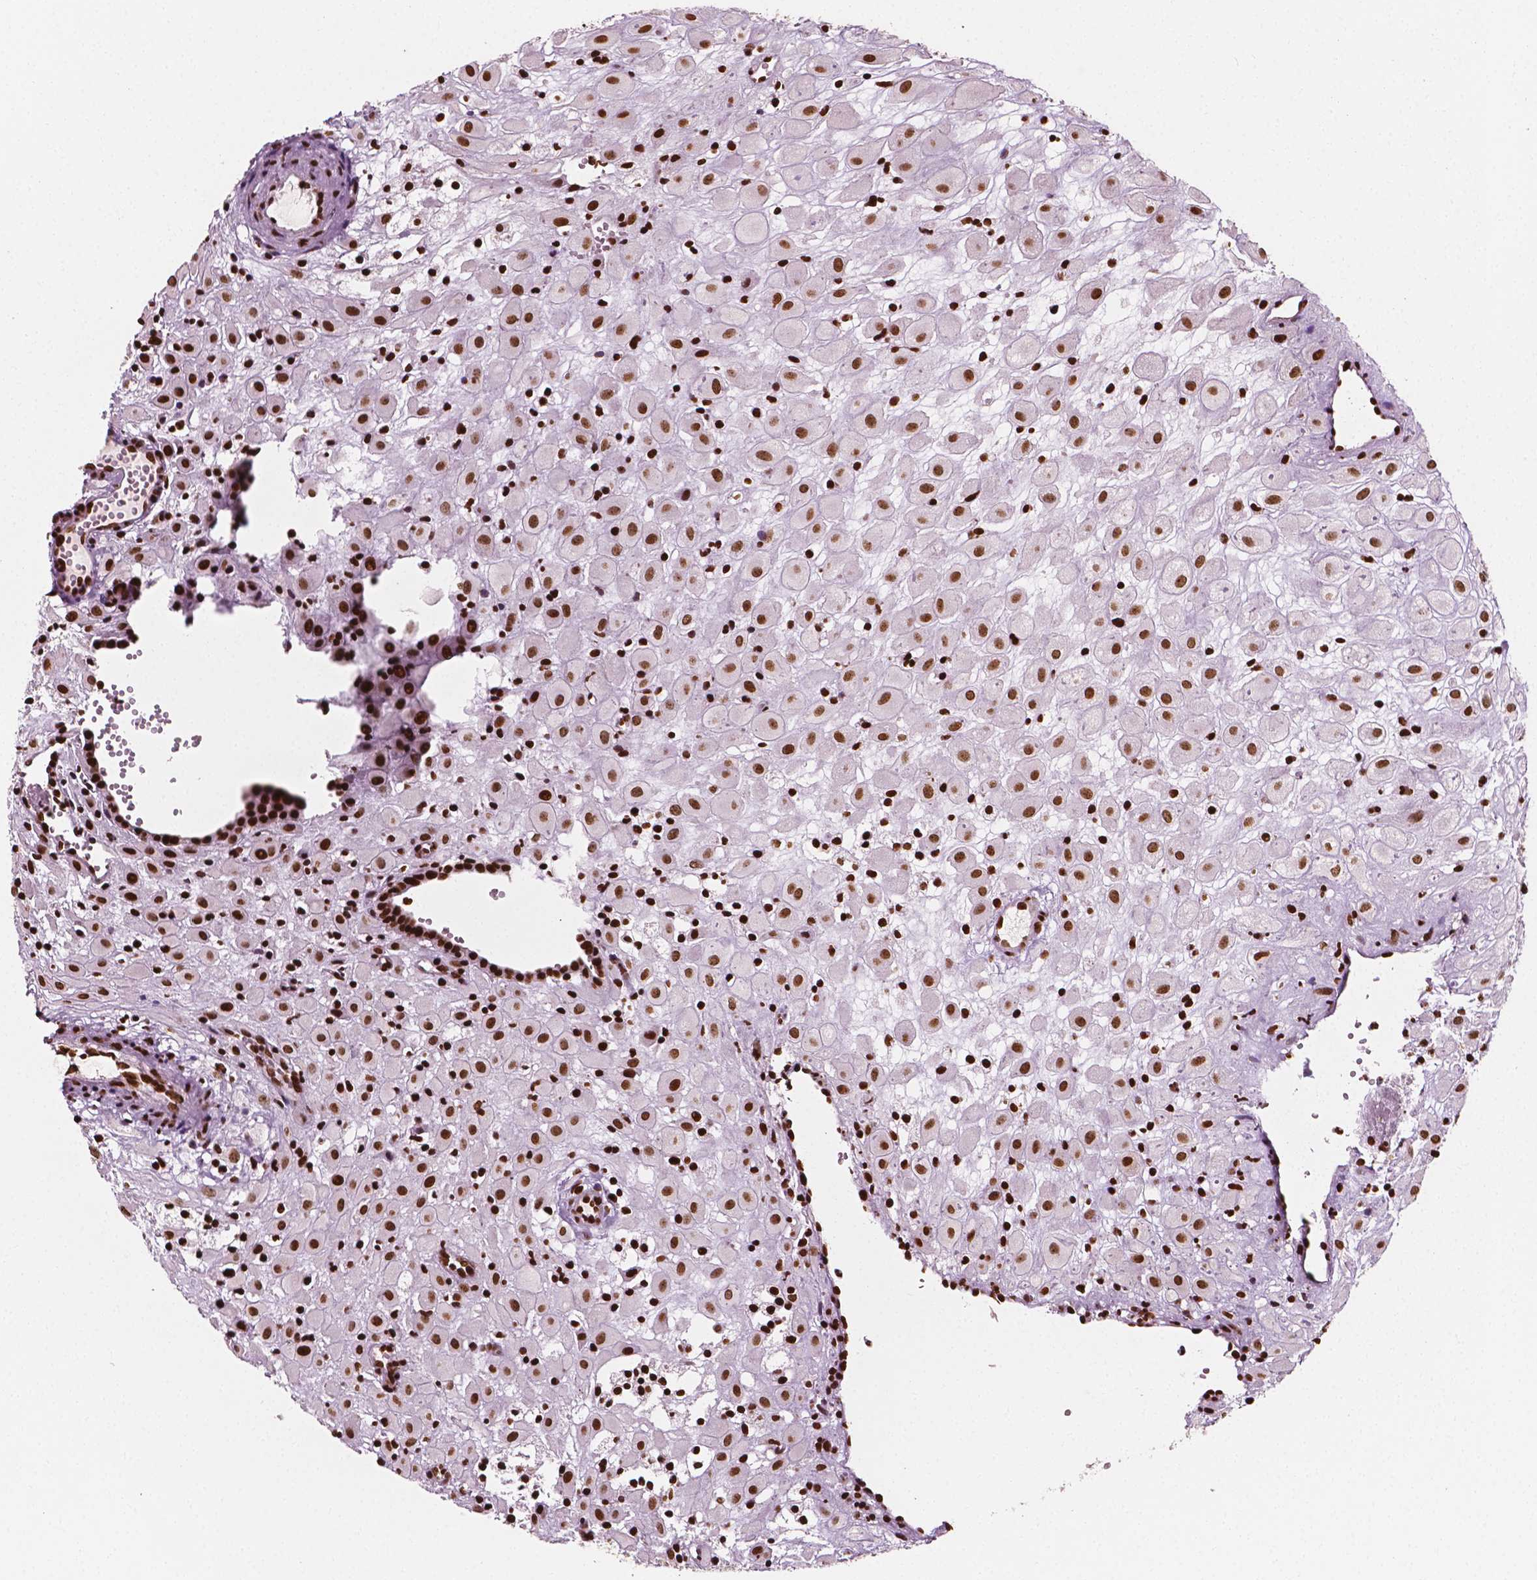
{"staining": {"intensity": "strong", "quantity": ">75%", "location": "nuclear"}, "tissue": "placenta", "cell_type": "Decidual cells", "image_type": "normal", "snomed": [{"axis": "morphology", "description": "Normal tissue, NOS"}, {"axis": "topography", "description": "Placenta"}], "caption": "An image of human placenta stained for a protein exhibits strong nuclear brown staining in decidual cells.", "gene": "CTCF", "patient": {"sex": "female", "age": 24}}